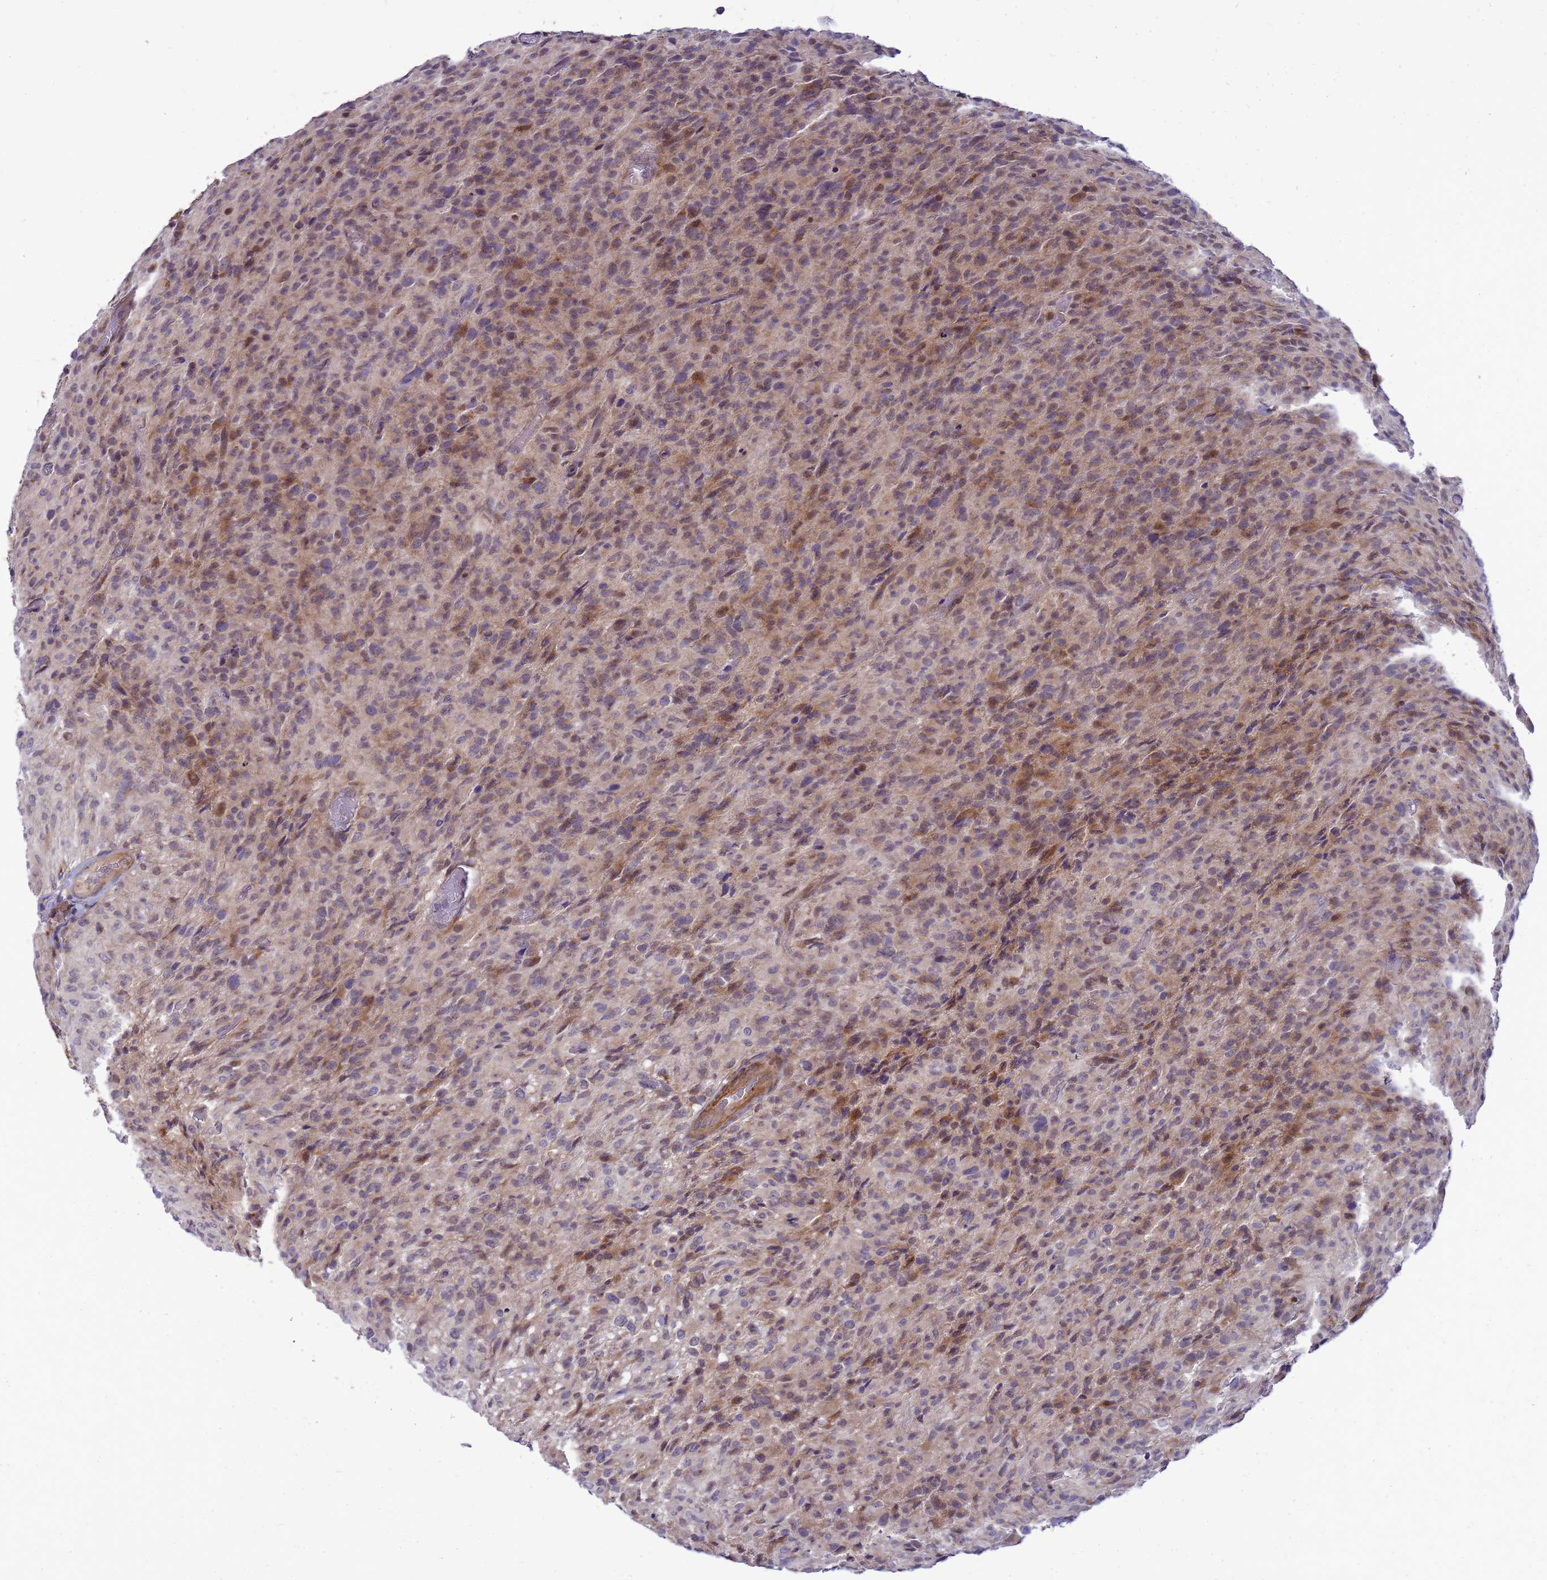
{"staining": {"intensity": "moderate", "quantity": "25%-75%", "location": "cytoplasmic/membranous"}, "tissue": "glioma", "cell_type": "Tumor cells", "image_type": "cancer", "snomed": [{"axis": "morphology", "description": "Glioma, malignant, High grade"}, {"axis": "topography", "description": "Brain"}], "caption": "A brown stain highlights moderate cytoplasmic/membranous expression of a protein in human malignant glioma (high-grade) tumor cells.", "gene": "C12orf43", "patient": {"sex": "female", "age": 57}}